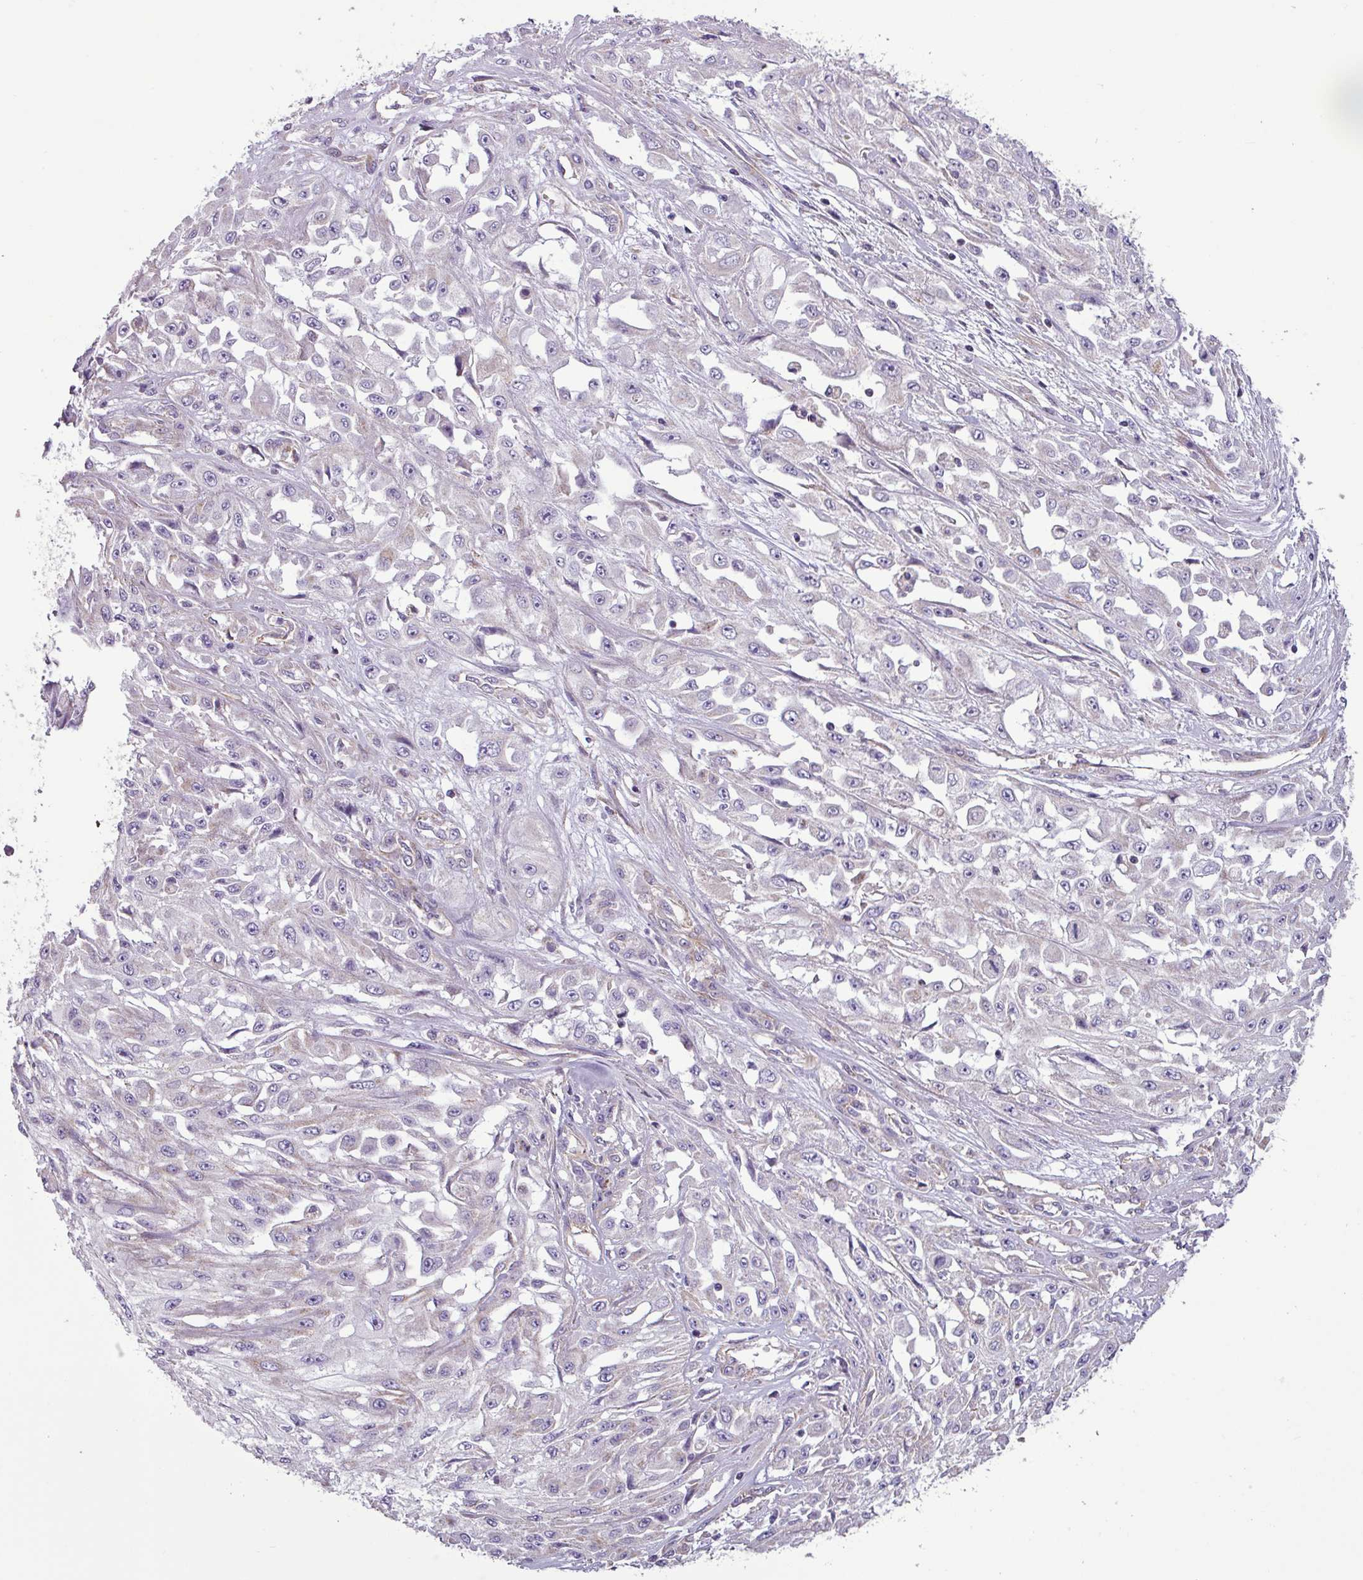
{"staining": {"intensity": "negative", "quantity": "none", "location": "none"}, "tissue": "skin cancer", "cell_type": "Tumor cells", "image_type": "cancer", "snomed": [{"axis": "morphology", "description": "Squamous cell carcinoma, NOS"}, {"axis": "morphology", "description": "Squamous cell carcinoma, metastatic, NOS"}, {"axis": "topography", "description": "Skin"}, {"axis": "topography", "description": "Lymph node"}], "caption": "A high-resolution histopathology image shows immunohistochemistry staining of skin cancer, which displays no significant expression in tumor cells.", "gene": "BTN2A2", "patient": {"sex": "male", "age": 75}}